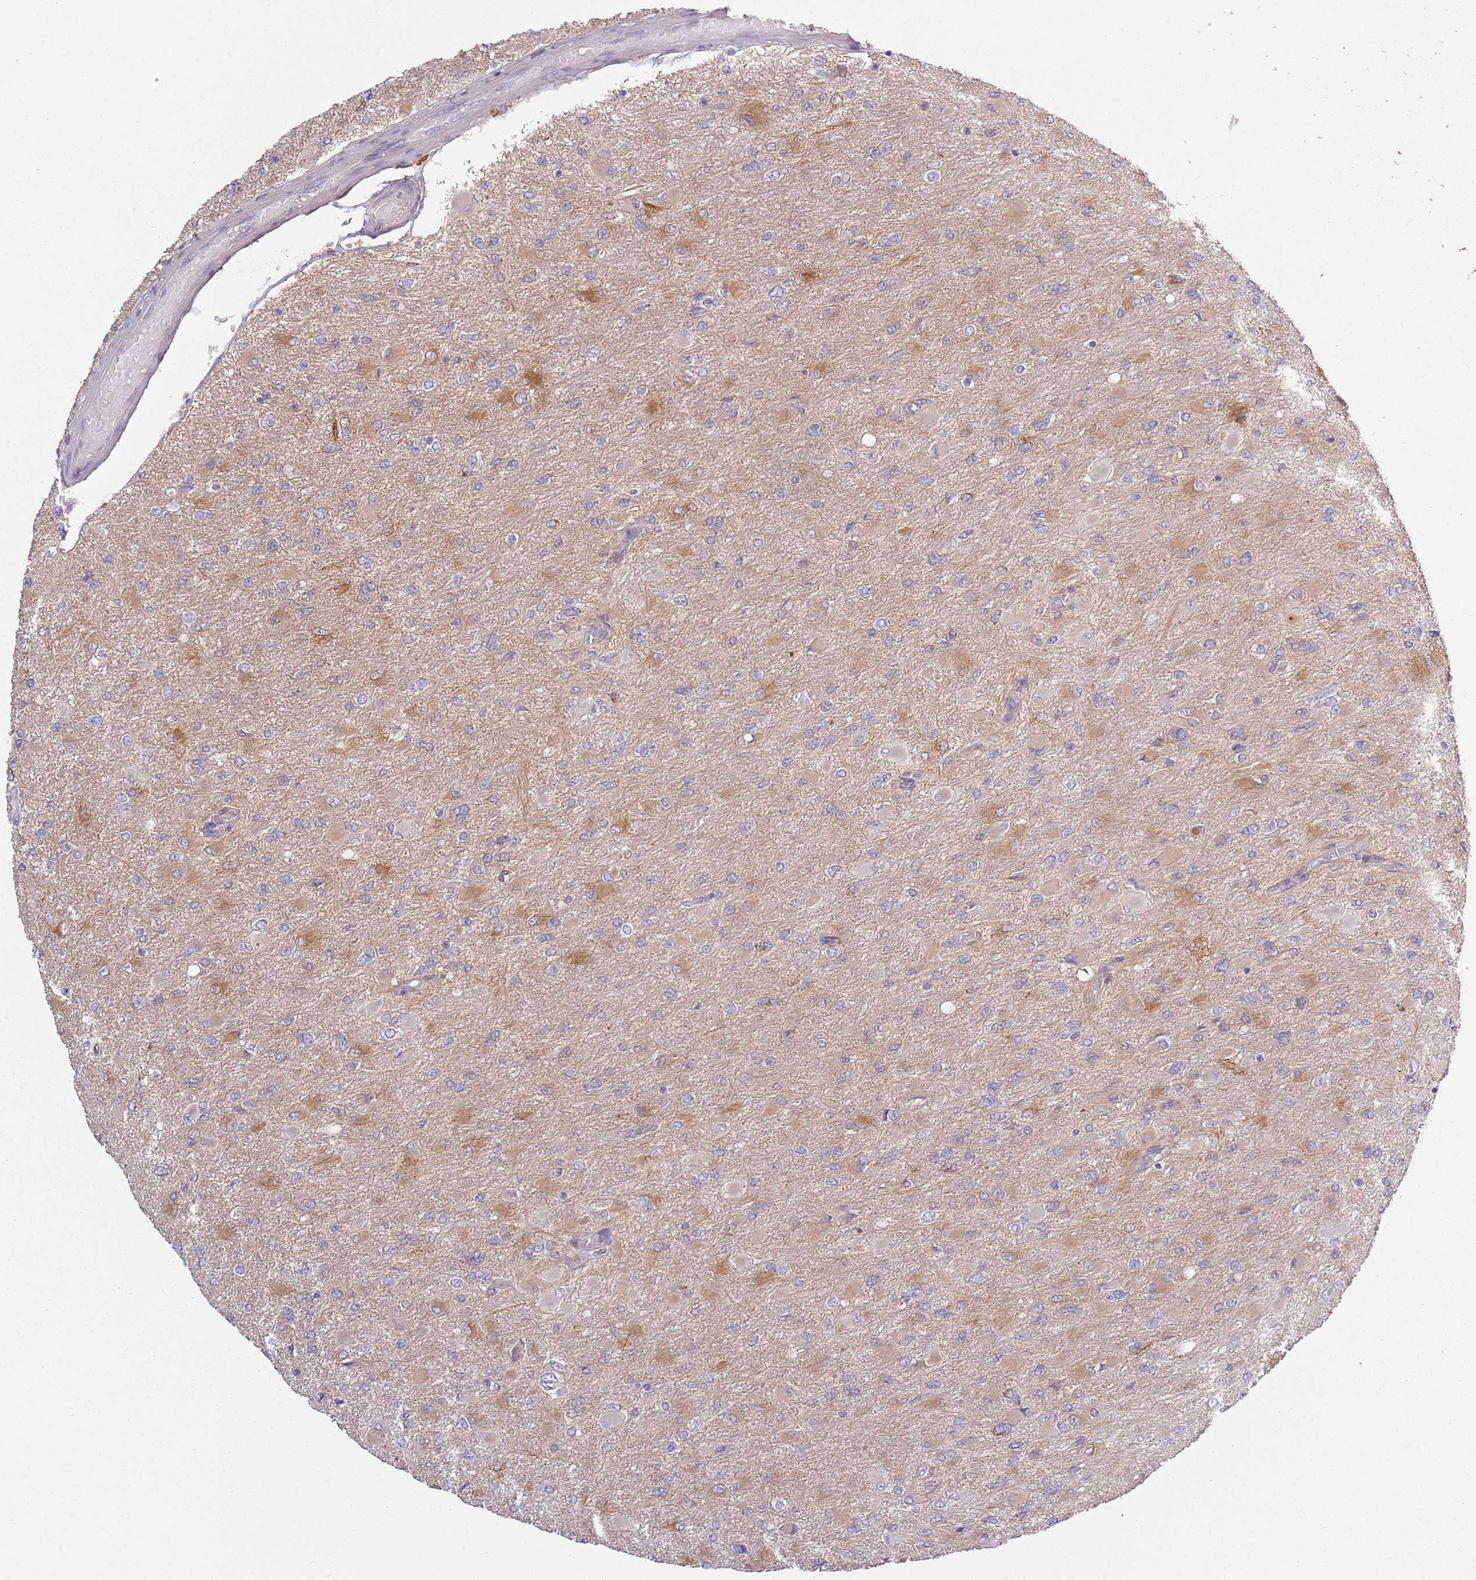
{"staining": {"intensity": "moderate", "quantity": "<25%", "location": "cytoplasmic/membranous"}, "tissue": "glioma", "cell_type": "Tumor cells", "image_type": "cancer", "snomed": [{"axis": "morphology", "description": "Glioma, malignant, High grade"}, {"axis": "topography", "description": "Cerebral cortex"}], "caption": "This histopathology image displays IHC staining of human malignant glioma (high-grade), with low moderate cytoplasmic/membranous expression in about <25% of tumor cells.", "gene": "COQ5", "patient": {"sex": "female", "age": 36}}